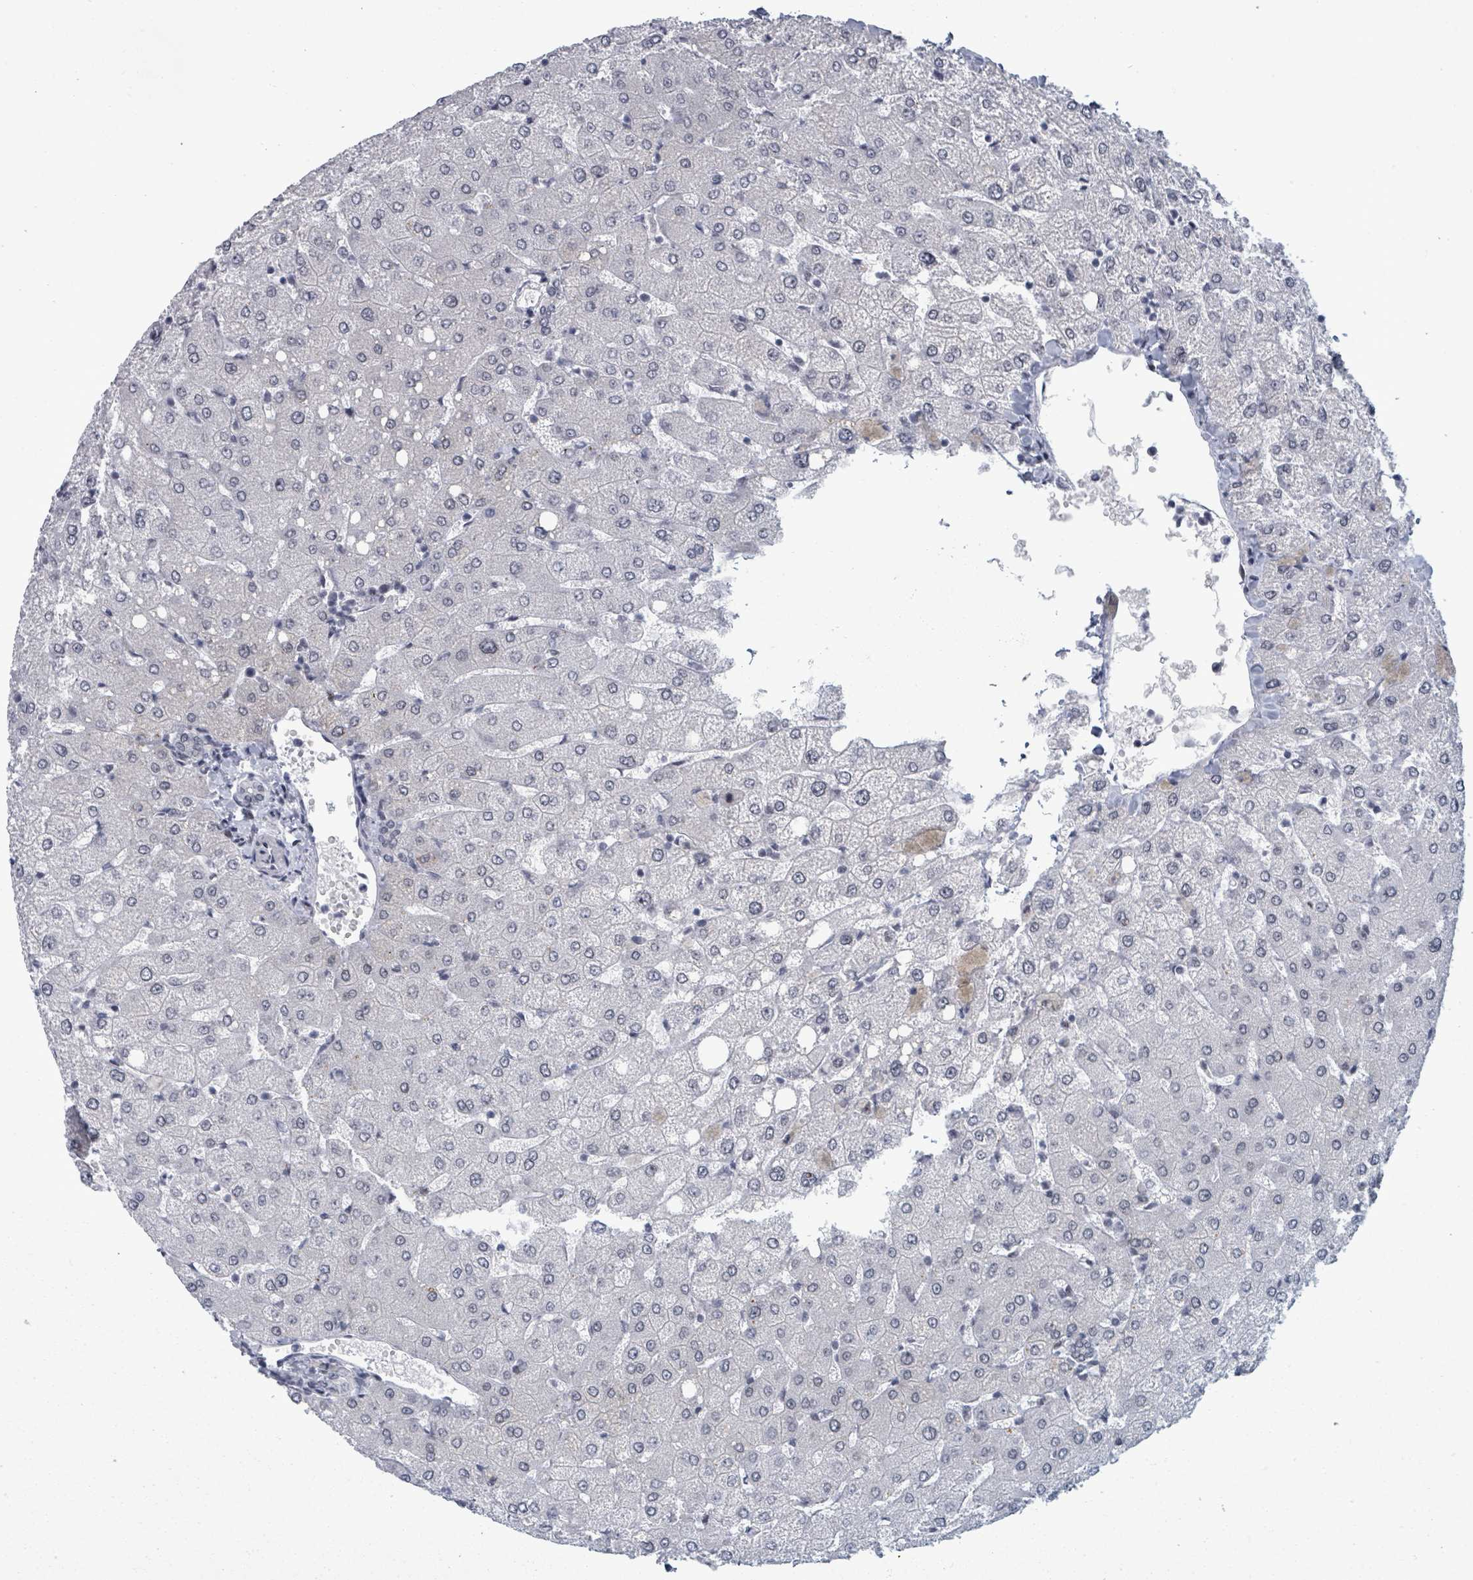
{"staining": {"intensity": "negative", "quantity": "none", "location": "none"}, "tissue": "liver", "cell_type": "Cholangiocytes", "image_type": "normal", "snomed": [{"axis": "morphology", "description": "Normal tissue, NOS"}, {"axis": "topography", "description": "Liver"}], "caption": "Immunohistochemistry (IHC) photomicrograph of normal liver: liver stained with DAB (3,3'-diaminobenzidine) reveals no significant protein expression in cholangiocytes. (Brightfield microscopy of DAB (3,3'-diaminobenzidine) IHC at high magnification).", "gene": "BIVM", "patient": {"sex": "female", "age": 54}}